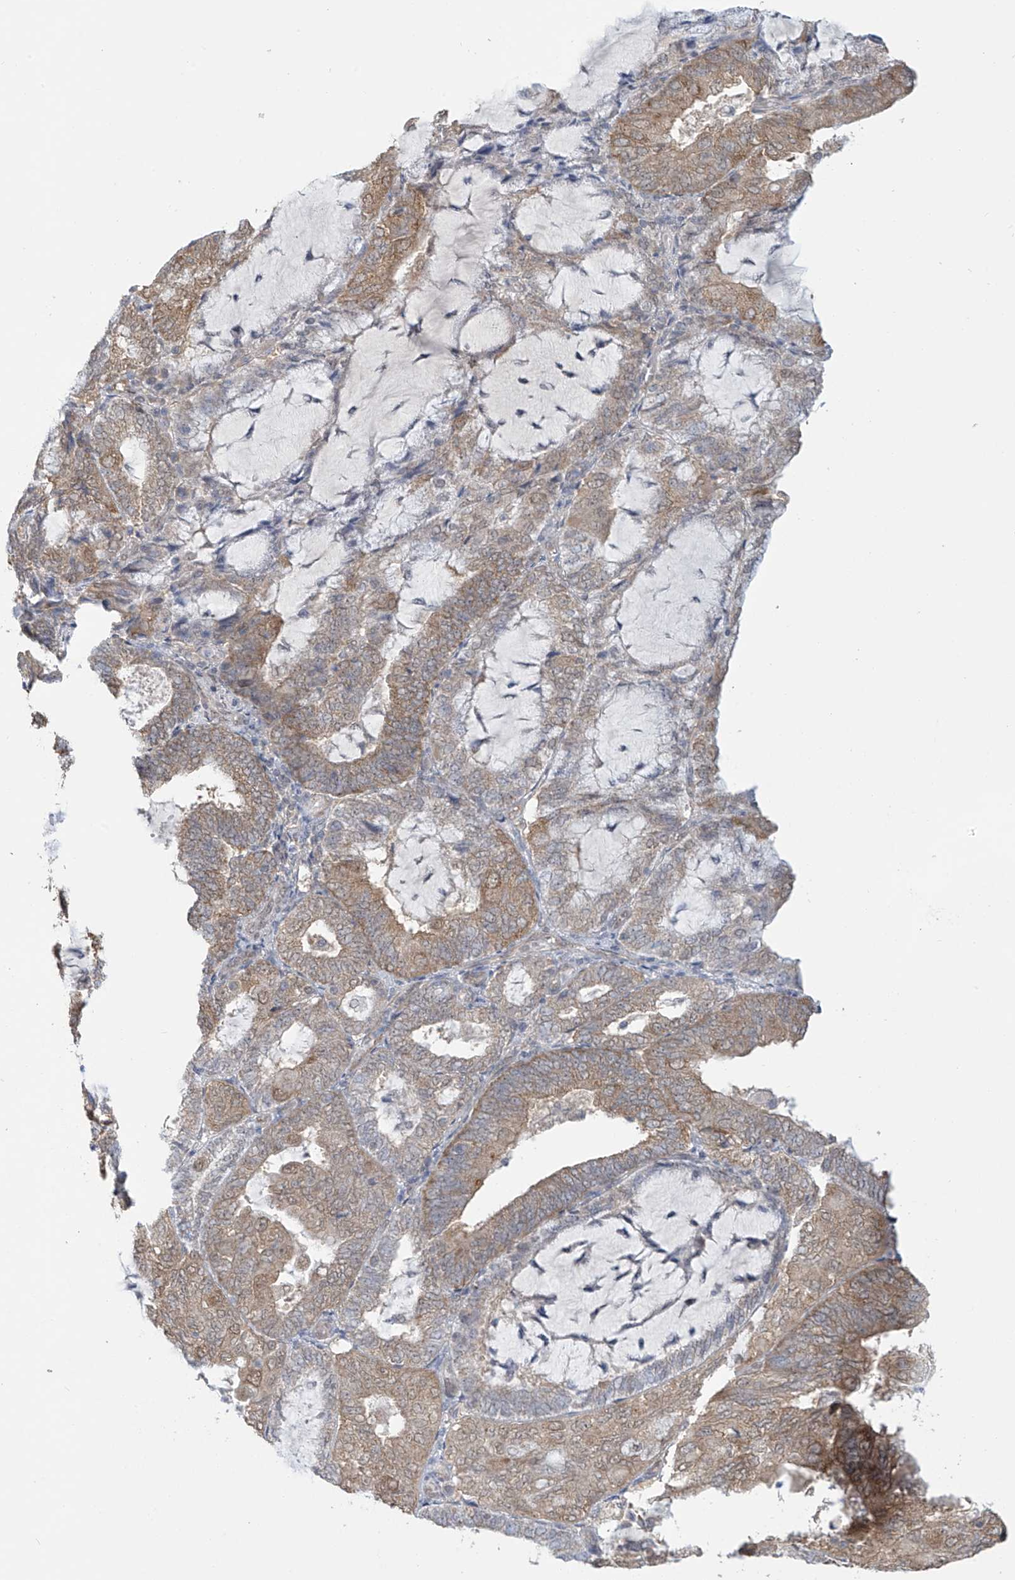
{"staining": {"intensity": "moderate", "quantity": ">75%", "location": "cytoplasmic/membranous"}, "tissue": "endometrial cancer", "cell_type": "Tumor cells", "image_type": "cancer", "snomed": [{"axis": "morphology", "description": "Adenocarcinoma, NOS"}, {"axis": "topography", "description": "Endometrium"}], "caption": "This is an image of immunohistochemistry staining of endometrial cancer, which shows moderate staining in the cytoplasmic/membranous of tumor cells.", "gene": "KIAA1522", "patient": {"sex": "female", "age": 81}}